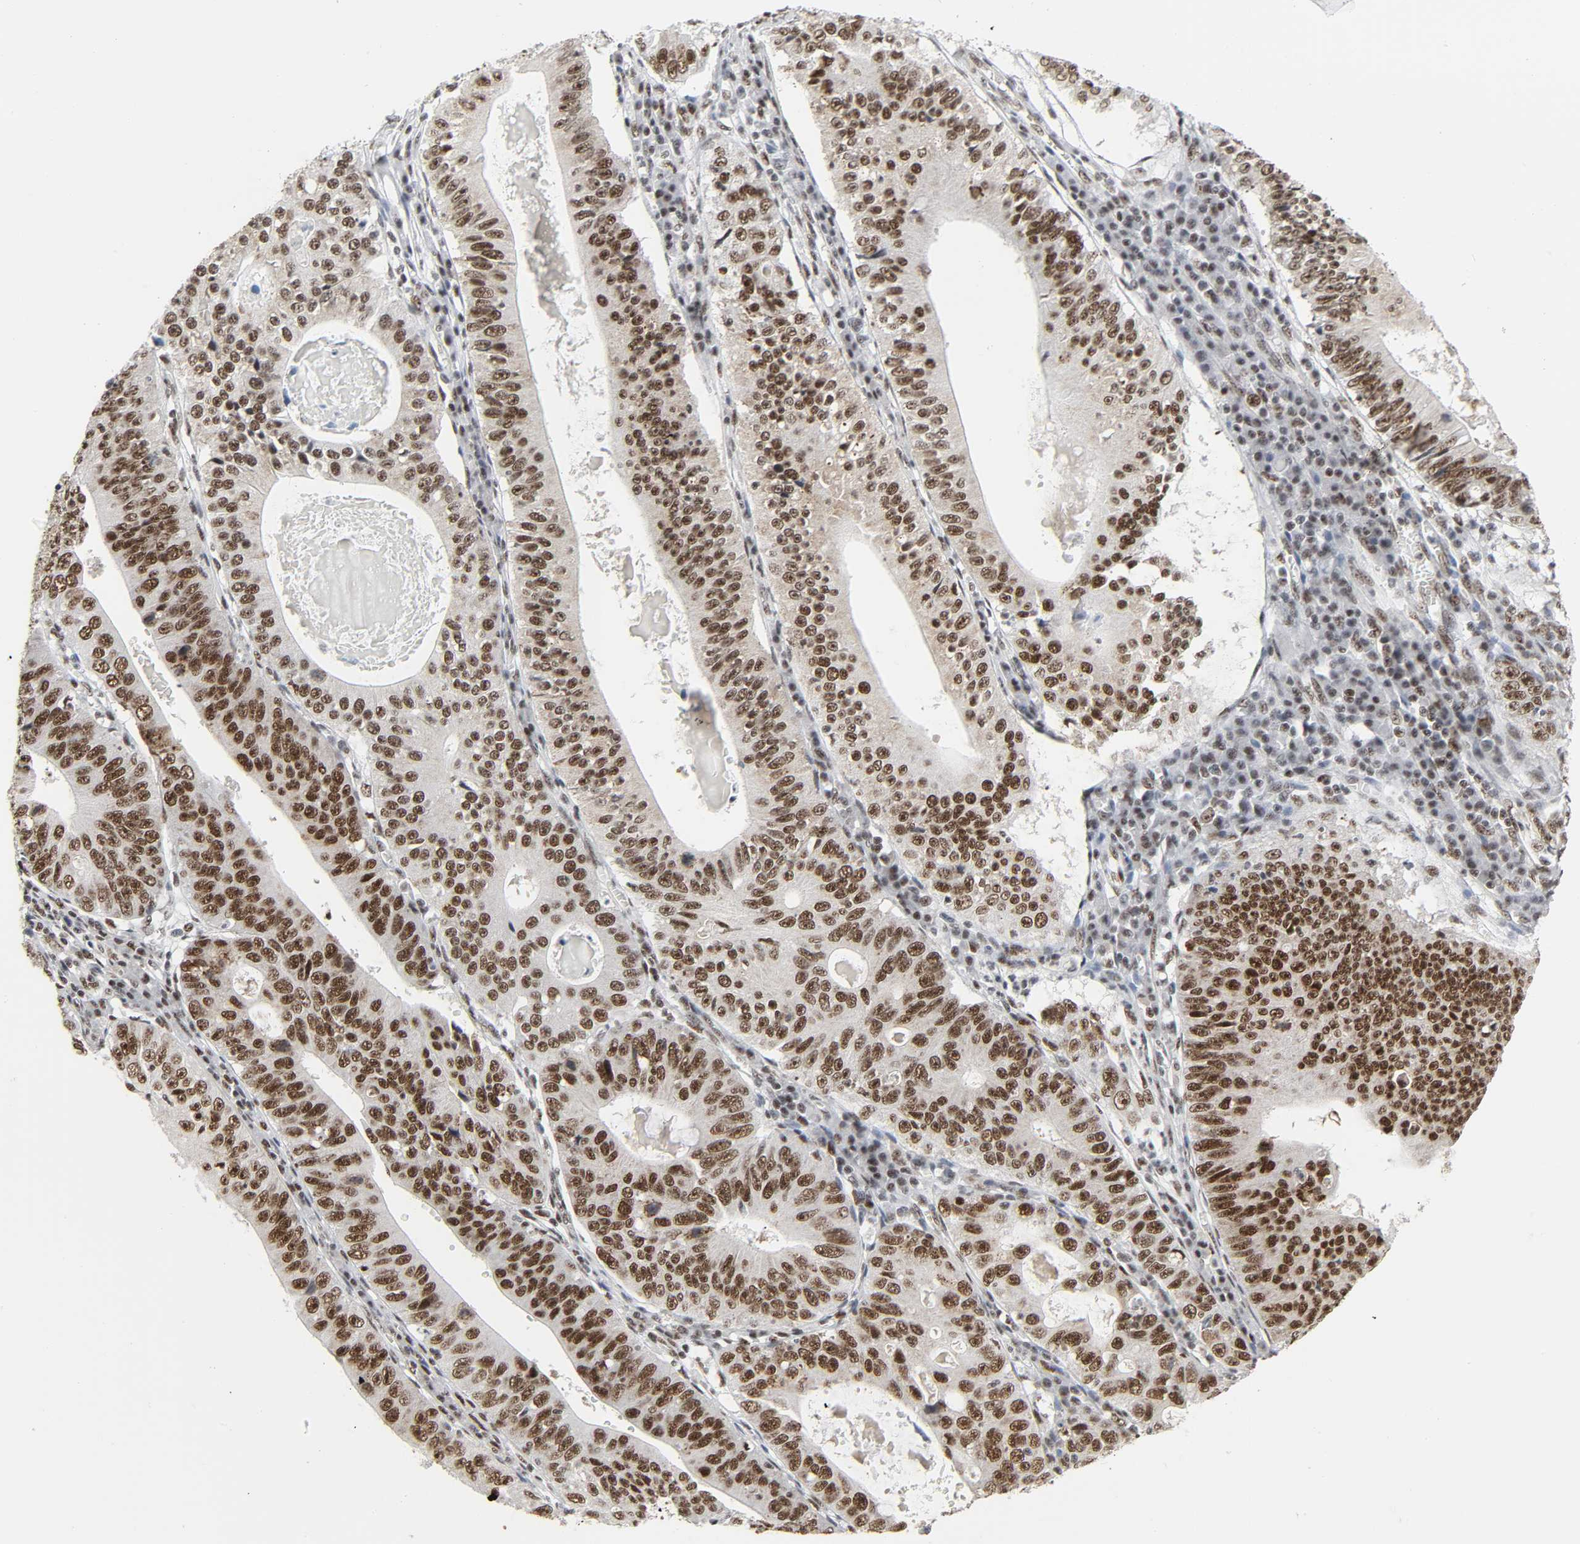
{"staining": {"intensity": "strong", "quantity": ">75%", "location": "nuclear"}, "tissue": "stomach cancer", "cell_type": "Tumor cells", "image_type": "cancer", "snomed": [{"axis": "morphology", "description": "Adenocarcinoma, NOS"}, {"axis": "topography", "description": "Stomach"}], "caption": "A high amount of strong nuclear expression is present in approximately >75% of tumor cells in stomach cancer tissue.", "gene": "CDK7", "patient": {"sex": "male", "age": 59}}